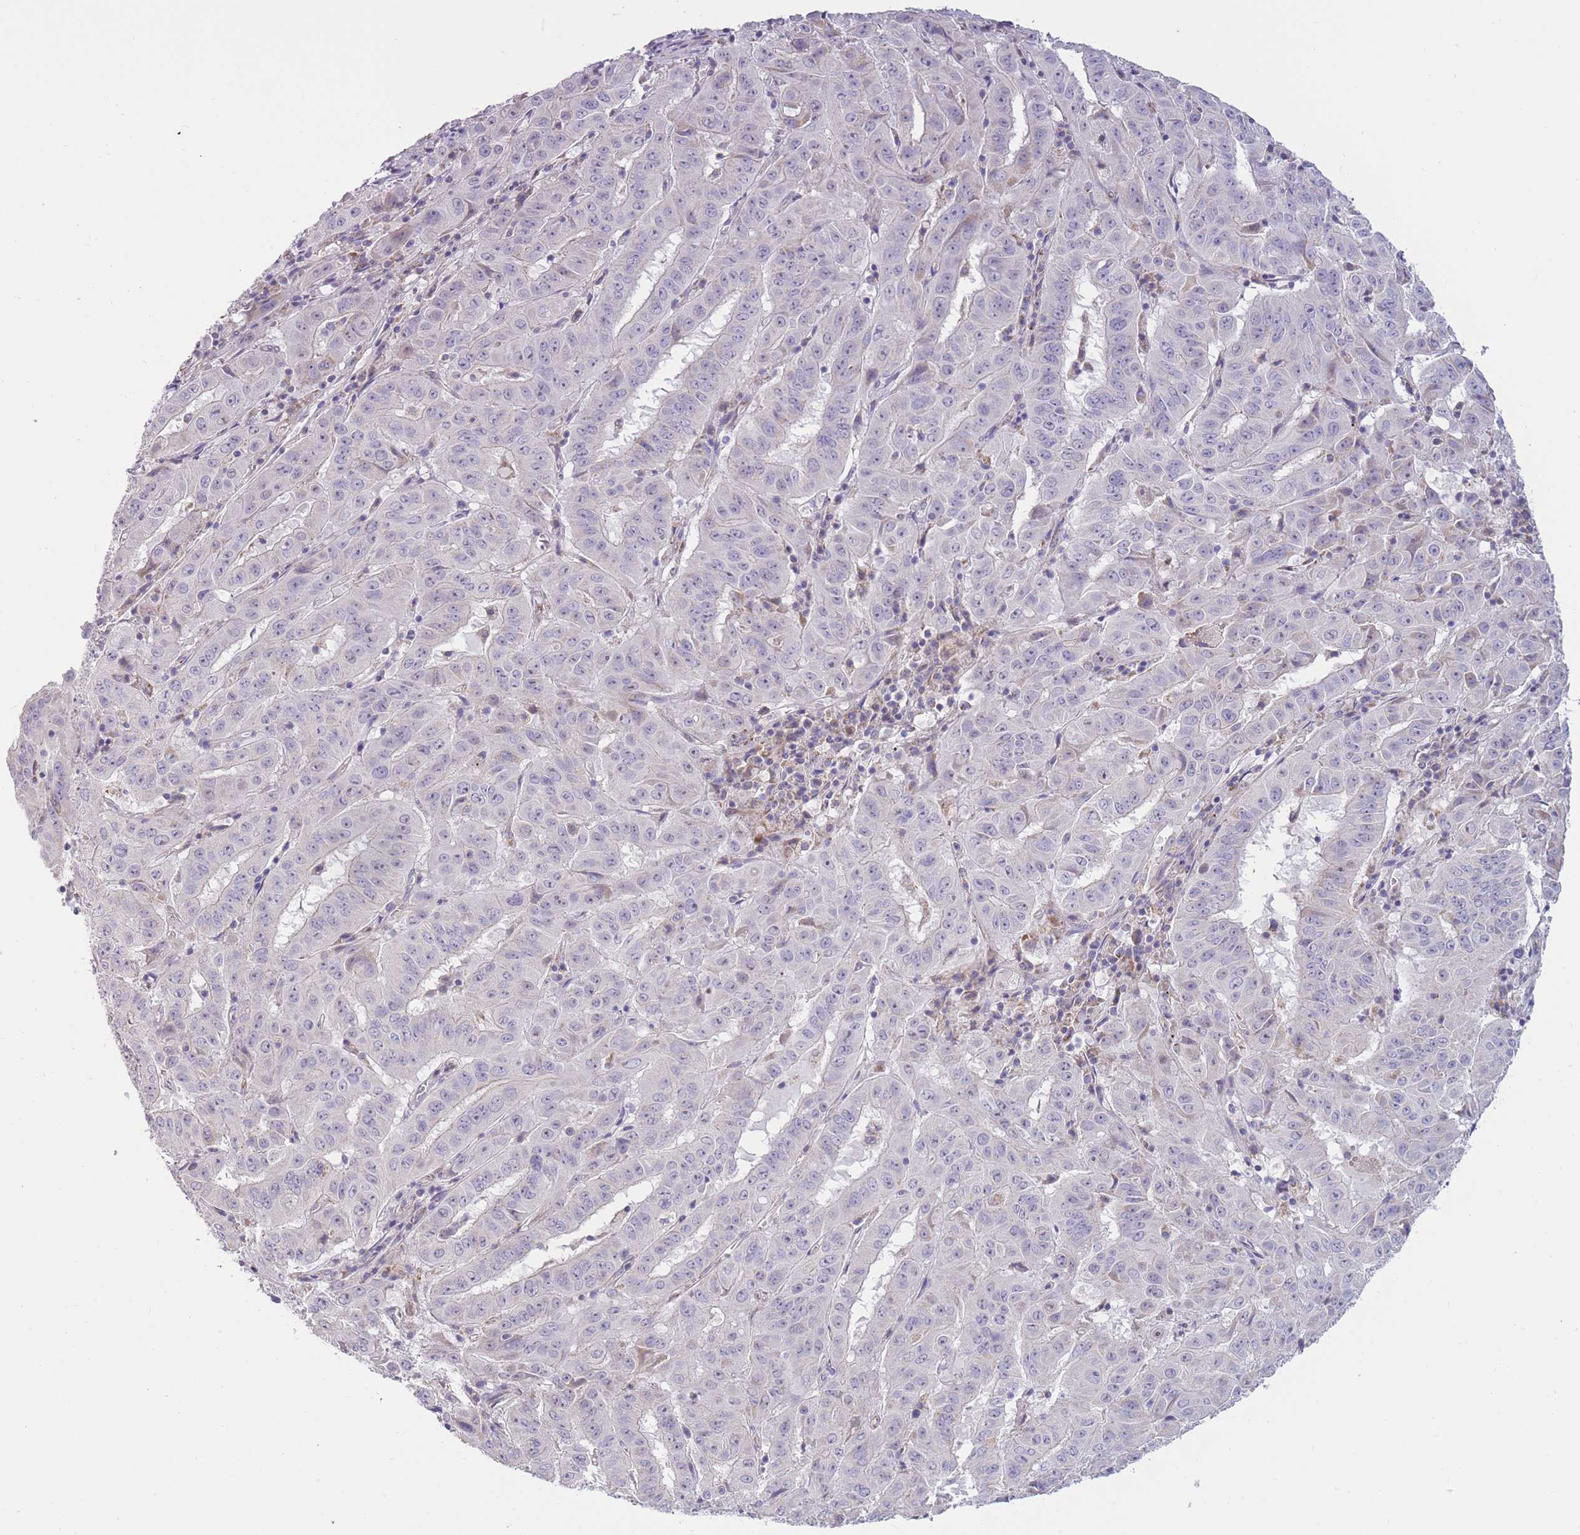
{"staining": {"intensity": "negative", "quantity": "none", "location": "none"}, "tissue": "pancreatic cancer", "cell_type": "Tumor cells", "image_type": "cancer", "snomed": [{"axis": "morphology", "description": "Adenocarcinoma, NOS"}, {"axis": "topography", "description": "Pancreas"}], "caption": "This is an immunohistochemistry (IHC) histopathology image of human pancreatic adenocarcinoma. There is no staining in tumor cells.", "gene": "MRPS18C", "patient": {"sex": "male", "age": 63}}